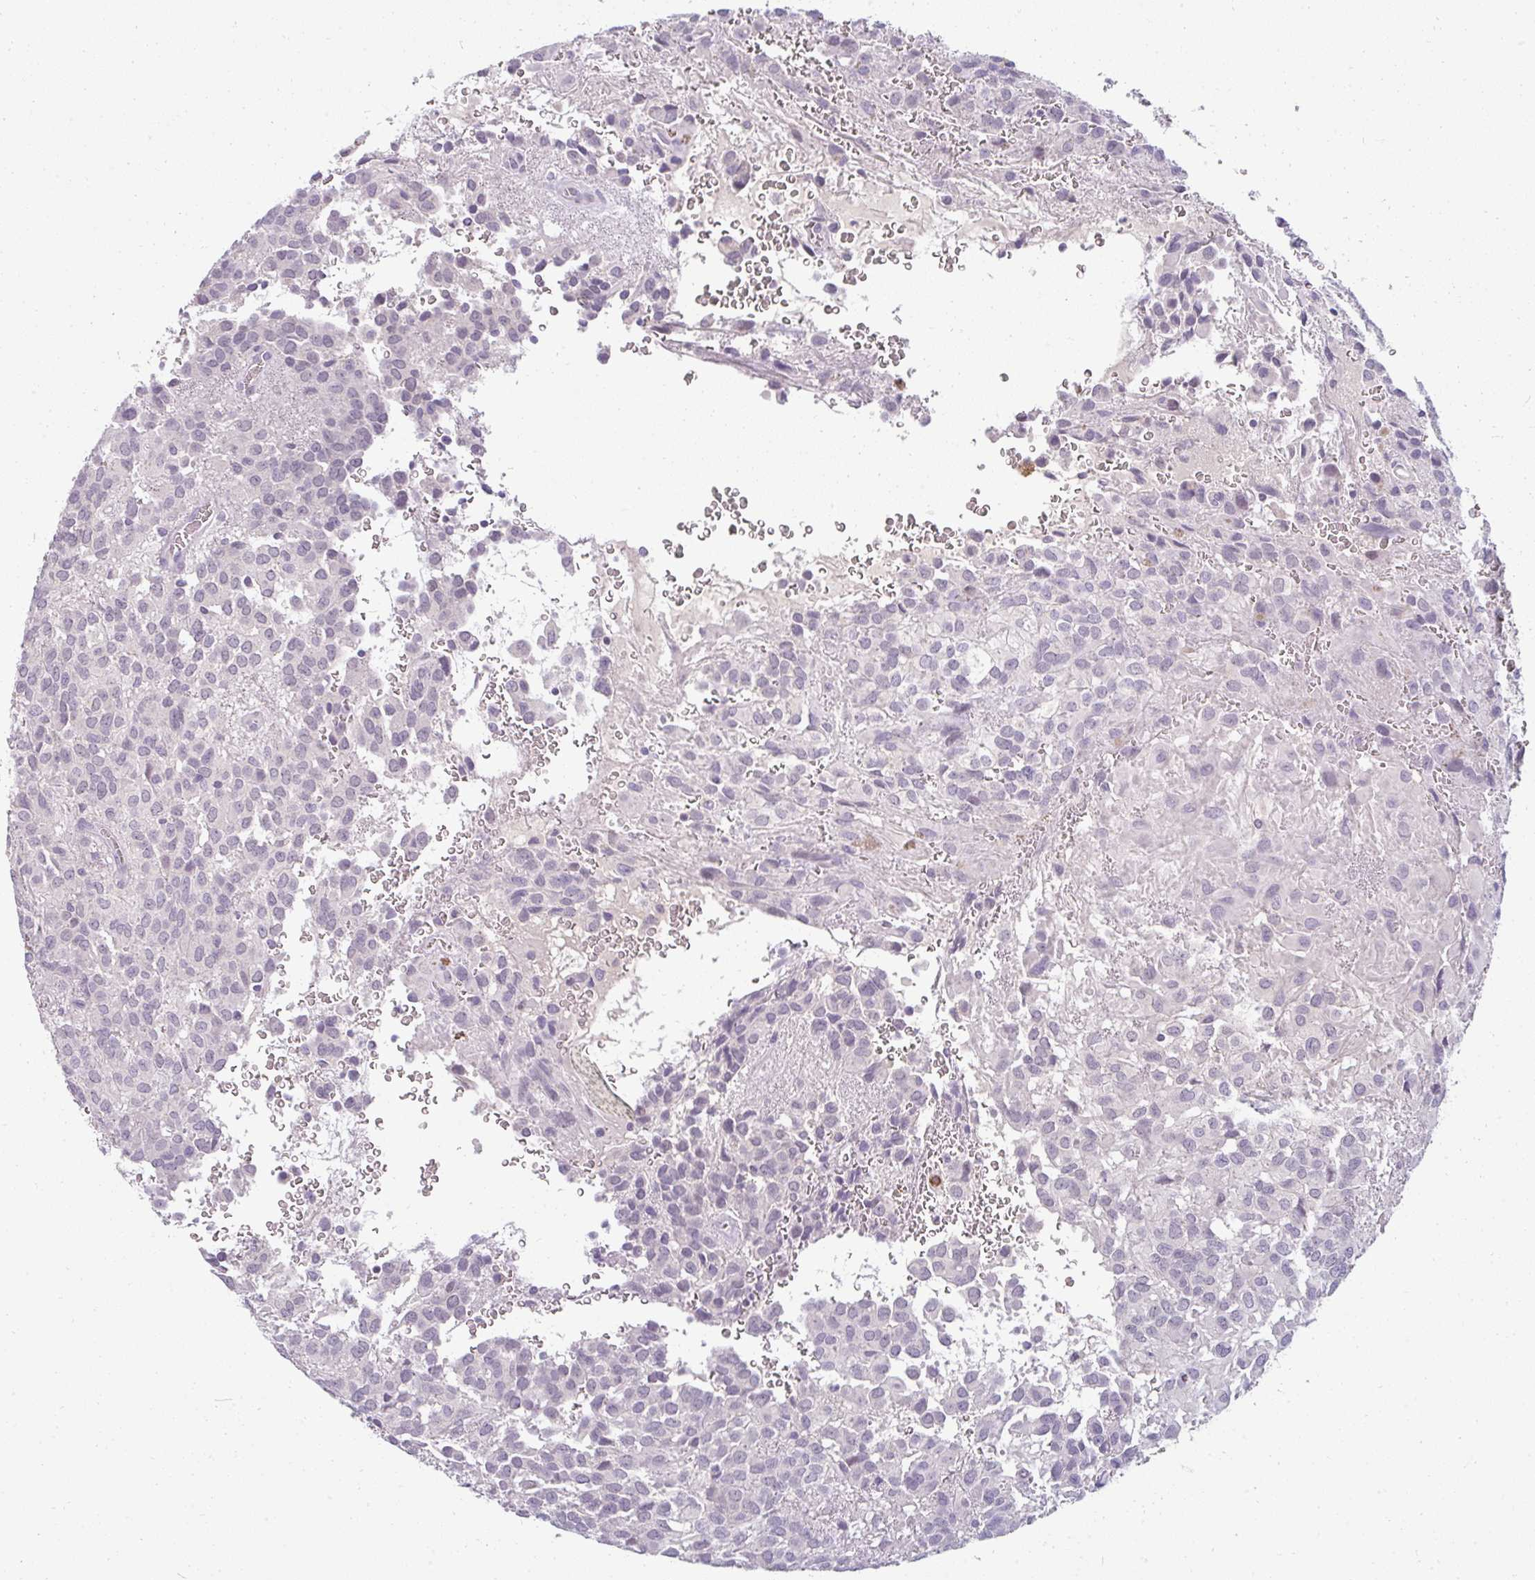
{"staining": {"intensity": "negative", "quantity": "none", "location": "none"}, "tissue": "glioma", "cell_type": "Tumor cells", "image_type": "cancer", "snomed": [{"axis": "morphology", "description": "Glioma, malignant, Low grade"}, {"axis": "topography", "description": "Brain"}], "caption": "High magnification brightfield microscopy of glioma stained with DAB (brown) and counterstained with hematoxylin (blue): tumor cells show no significant positivity.", "gene": "PPFIA4", "patient": {"sex": "male", "age": 56}}